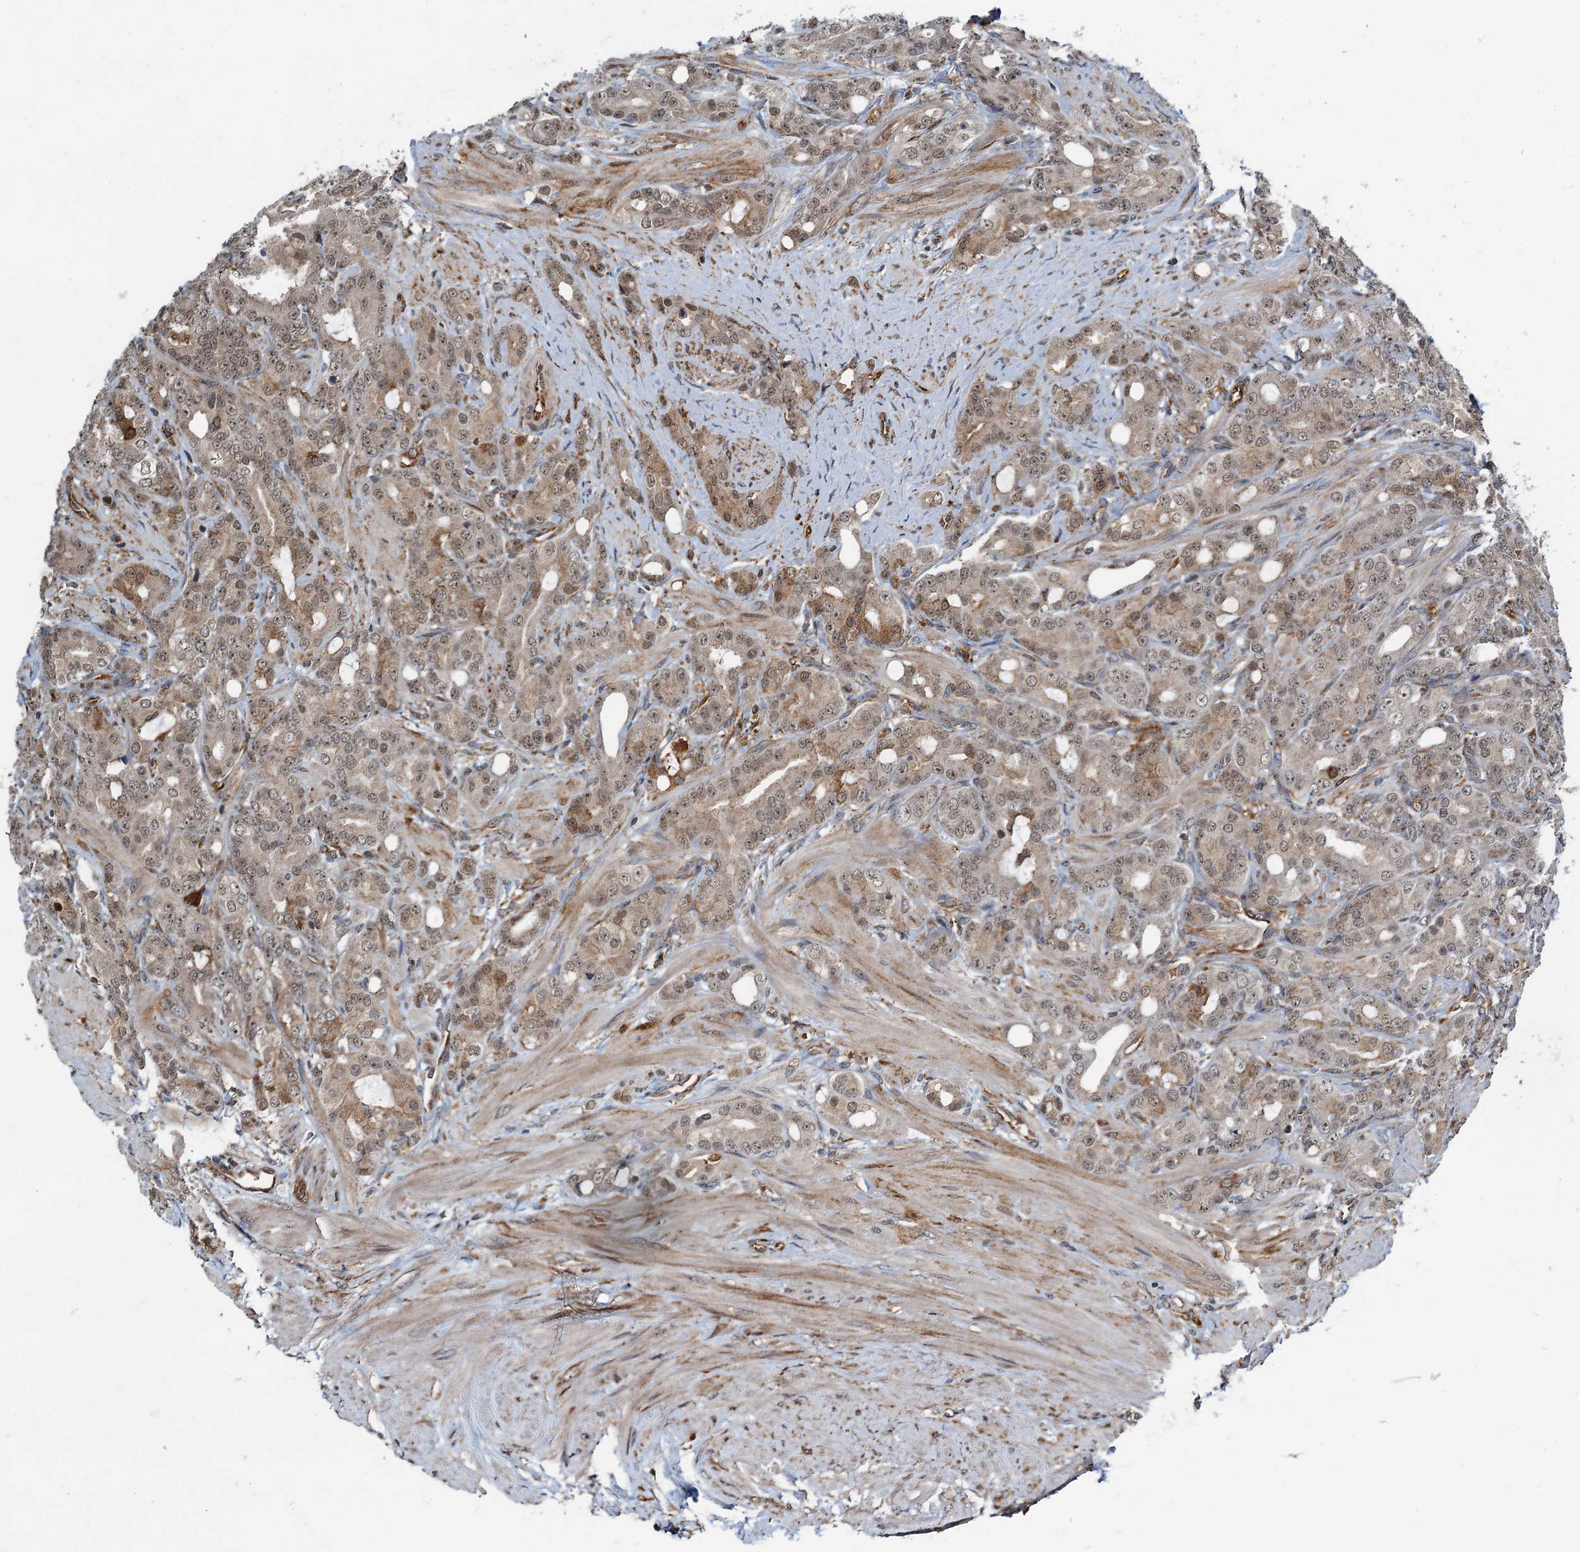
{"staining": {"intensity": "weak", "quantity": "25%-75%", "location": "cytoplasmic/membranous,nuclear"}, "tissue": "prostate cancer", "cell_type": "Tumor cells", "image_type": "cancer", "snomed": [{"axis": "morphology", "description": "Adenocarcinoma, High grade"}, {"axis": "topography", "description": "Prostate"}], "caption": "Prostate cancer (adenocarcinoma (high-grade)) was stained to show a protein in brown. There is low levels of weak cytoplasmic/membranous and nuclear positivity in approximately 25%-75% of tumor cells.", "gene": "WHAMM", "patient": {"sex": "male", "age": 62}}